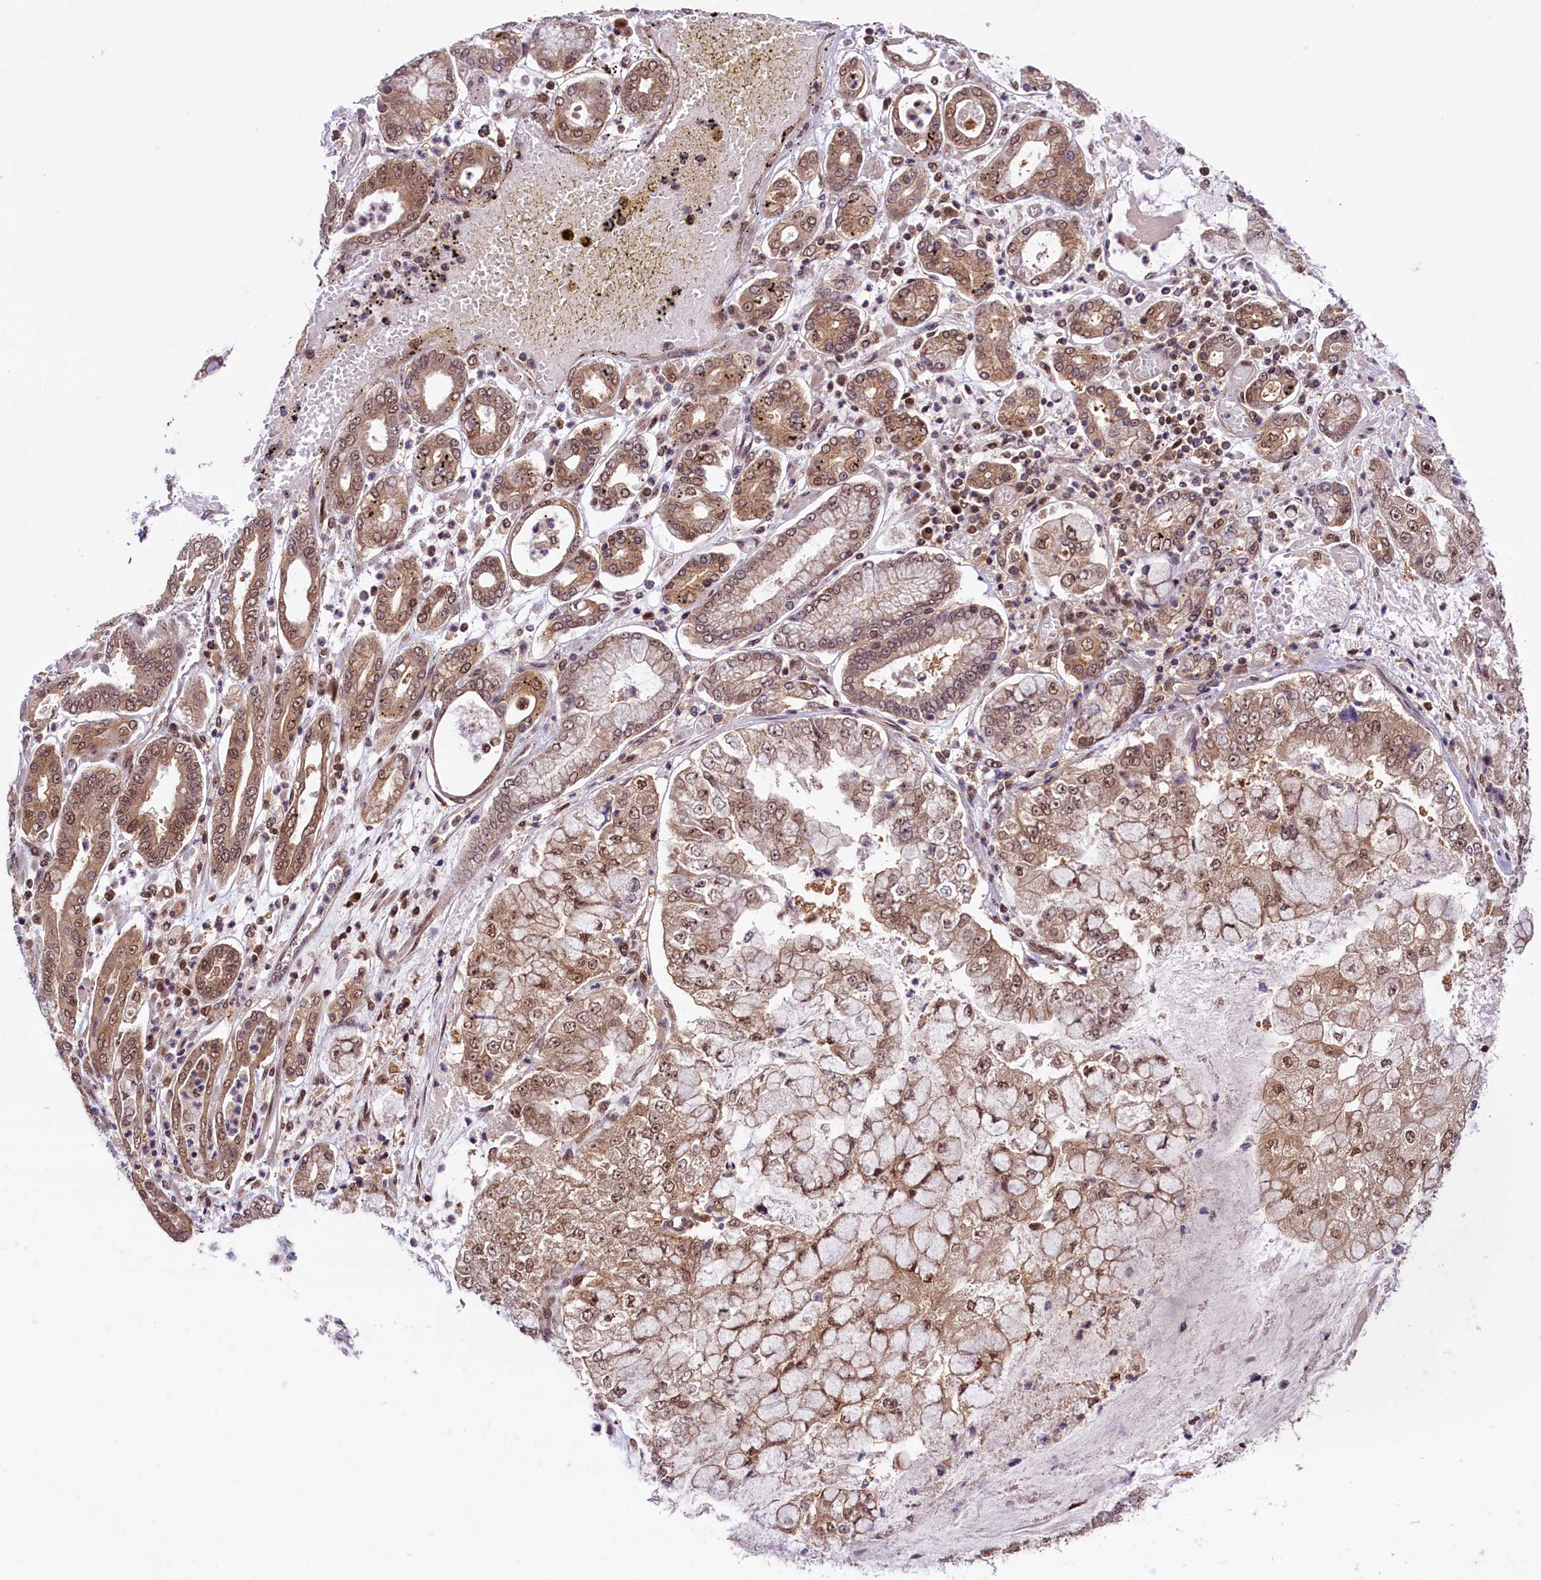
{"staining": {"intensity": "moderate", "quantity": ">75%", "location": "cytoplasmic/membranous,nuclear"}, "tissue": "stomach cancer", "cell_type": "Tumor cells", "image_type": "cancer", "snomed": [{"axis": "morphology", "description": "Adenocarcinoma, NOS"}, {"axis": "topography", "description": "Stomach"}], "caption": "Moderate cytoplasmic/membranous and nuclear staining for a protein is seen in approximately >75% of tumor cells of stomach cancer using IHC.", "gene": "SLC7A6OS", "patient": {"sex": "male", "age": 76}}